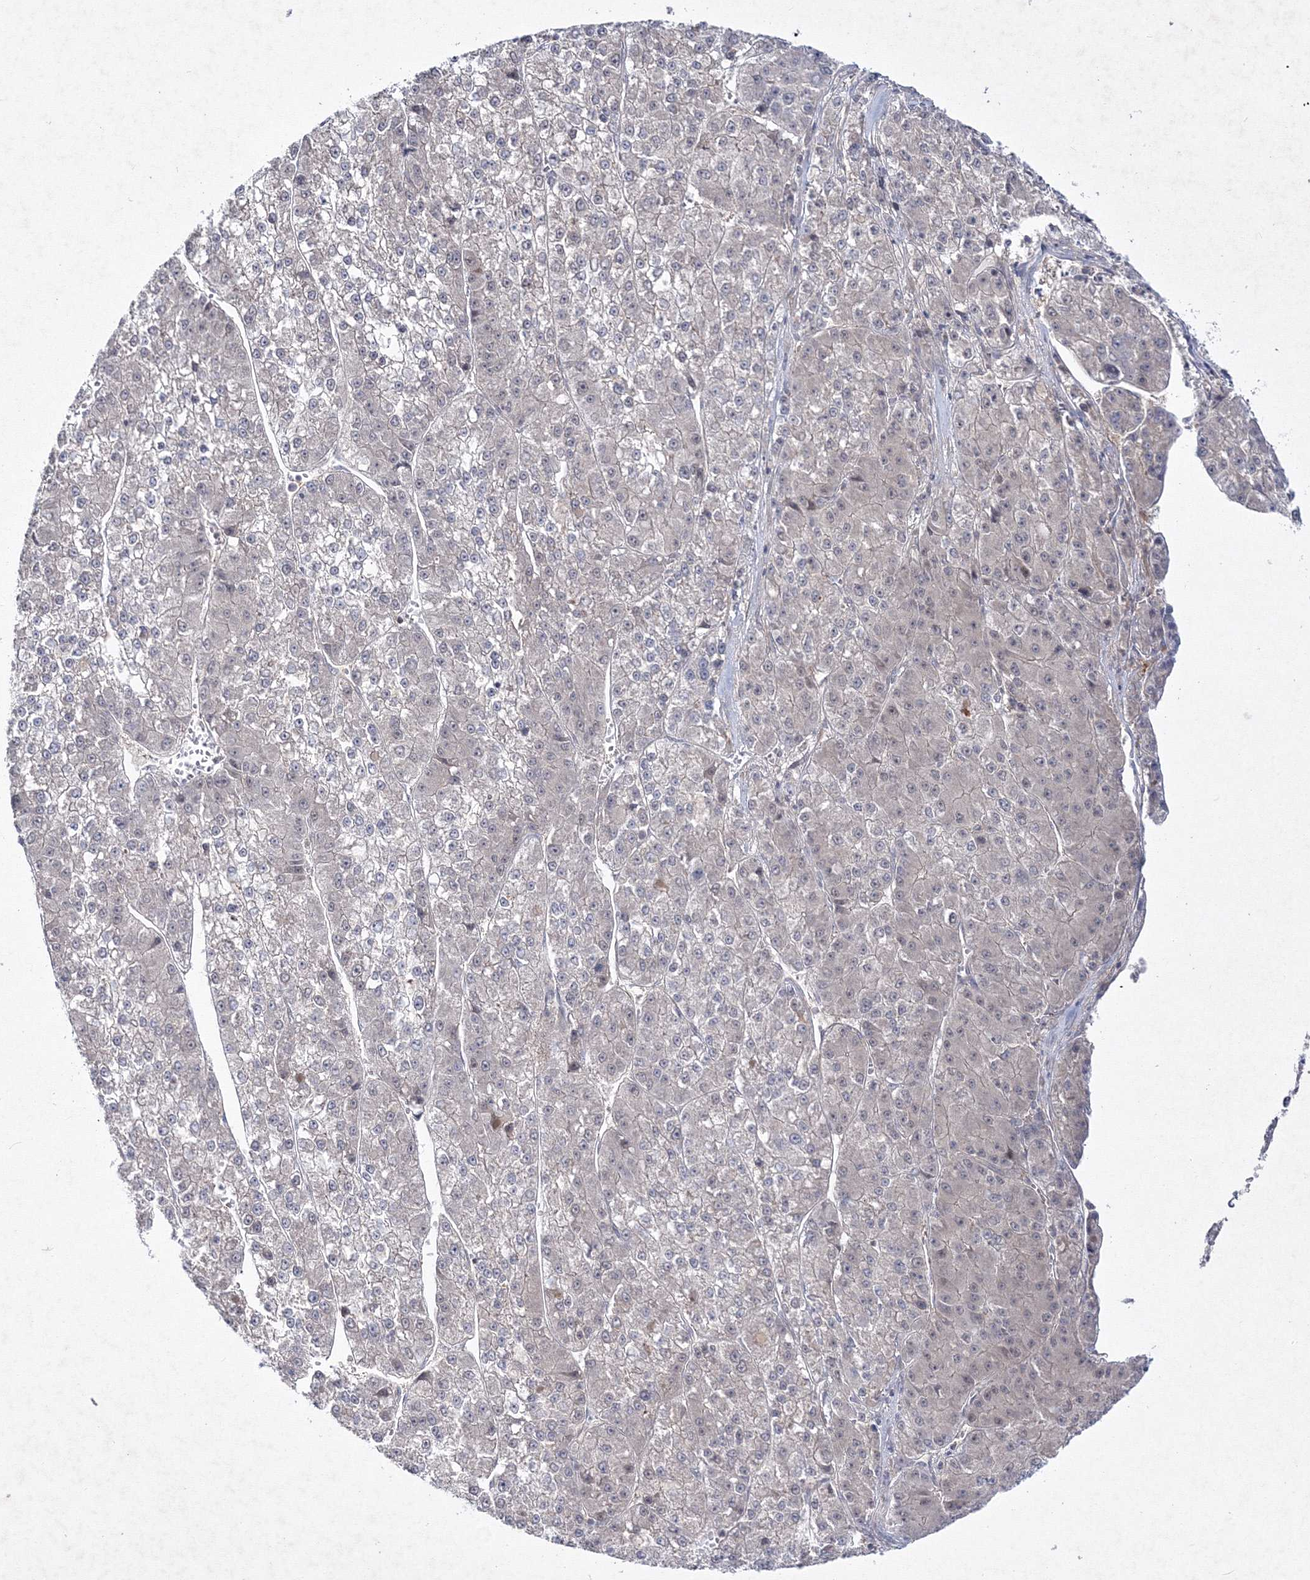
{"staining": {"intensity": "negative", "quantity": "none", "location": "none"}, "tissue": "liver cancer", "cell_type": "Tumor cells", "image_type": "cancer", "snomed": [{"axis": "morphology", "description": "Carcinoma, Hepatocellular, NOS"}, {"axis": "topography", "description": "Liver"}], "caption": "Immunohistochemistry (IHC) photomicrograph of neoplastic tissue: human liver hepatocellular carcinoma stained with DAB reveals no significant protein positivity in tumor cells.", "gene": "IPMK", "patient": {"sex": "female", "age": 73}}